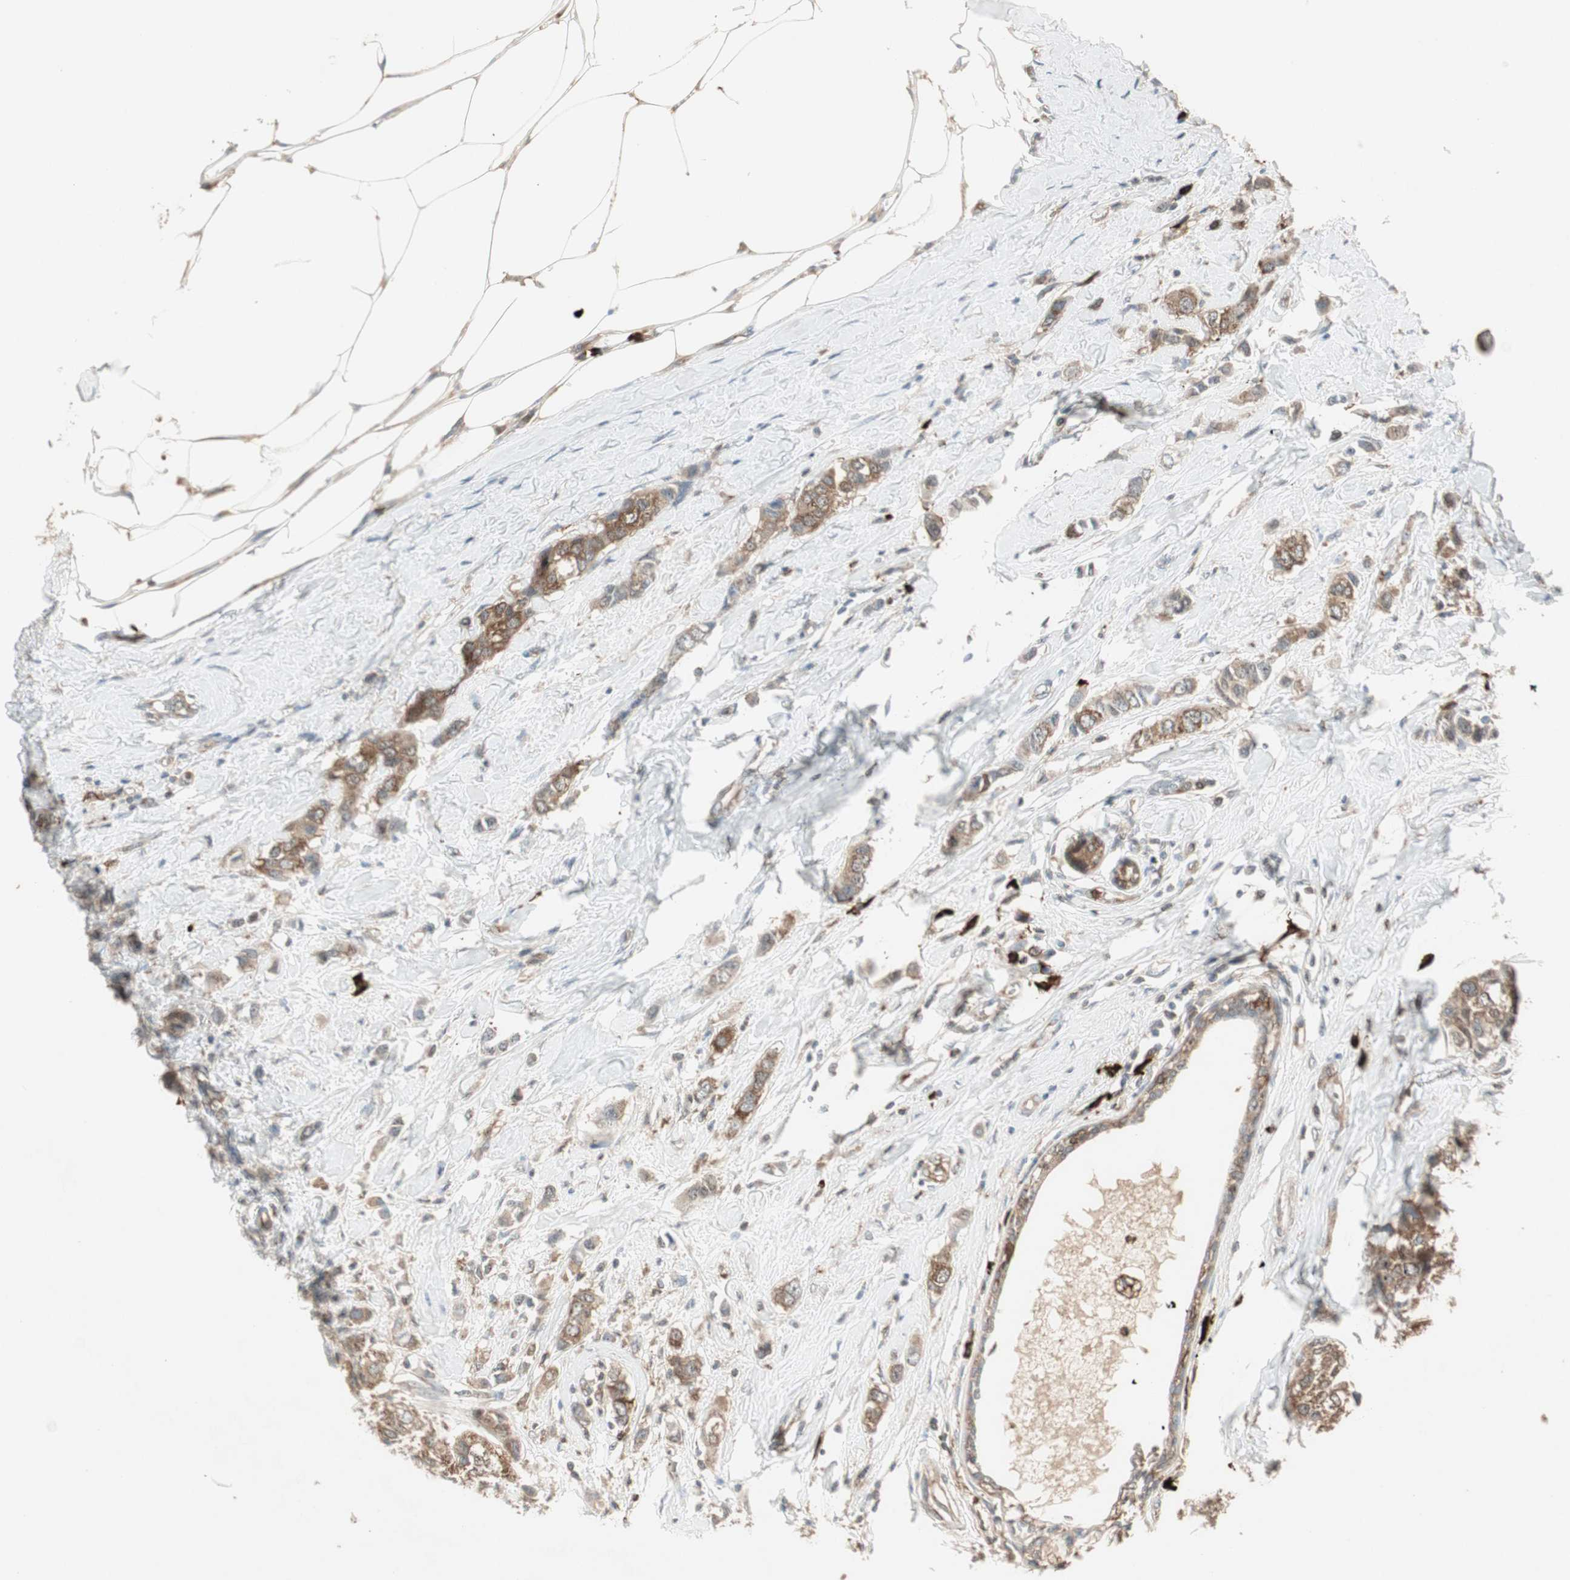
{"staining": {"intensity": "strong", "quantity": ">75%", "location": "cytoplasmic/membranous"}, "tissue": "breast cancer", "cell_type": "Tumor cells", "image_type": "cancer", "snomed": [{"axis": "morphology", "description": "Duct carcinoma"}, {"axis": "topography", "description": "Breast"}], "caption": "Immunohistochemistry (IHC) of human breast cancer displays high levels of strong cytoplasmic/membranous expression in approximately >75% of tumor cells.", "gene": "MMP3", "patient": {"sex": "female", "age": 50}}